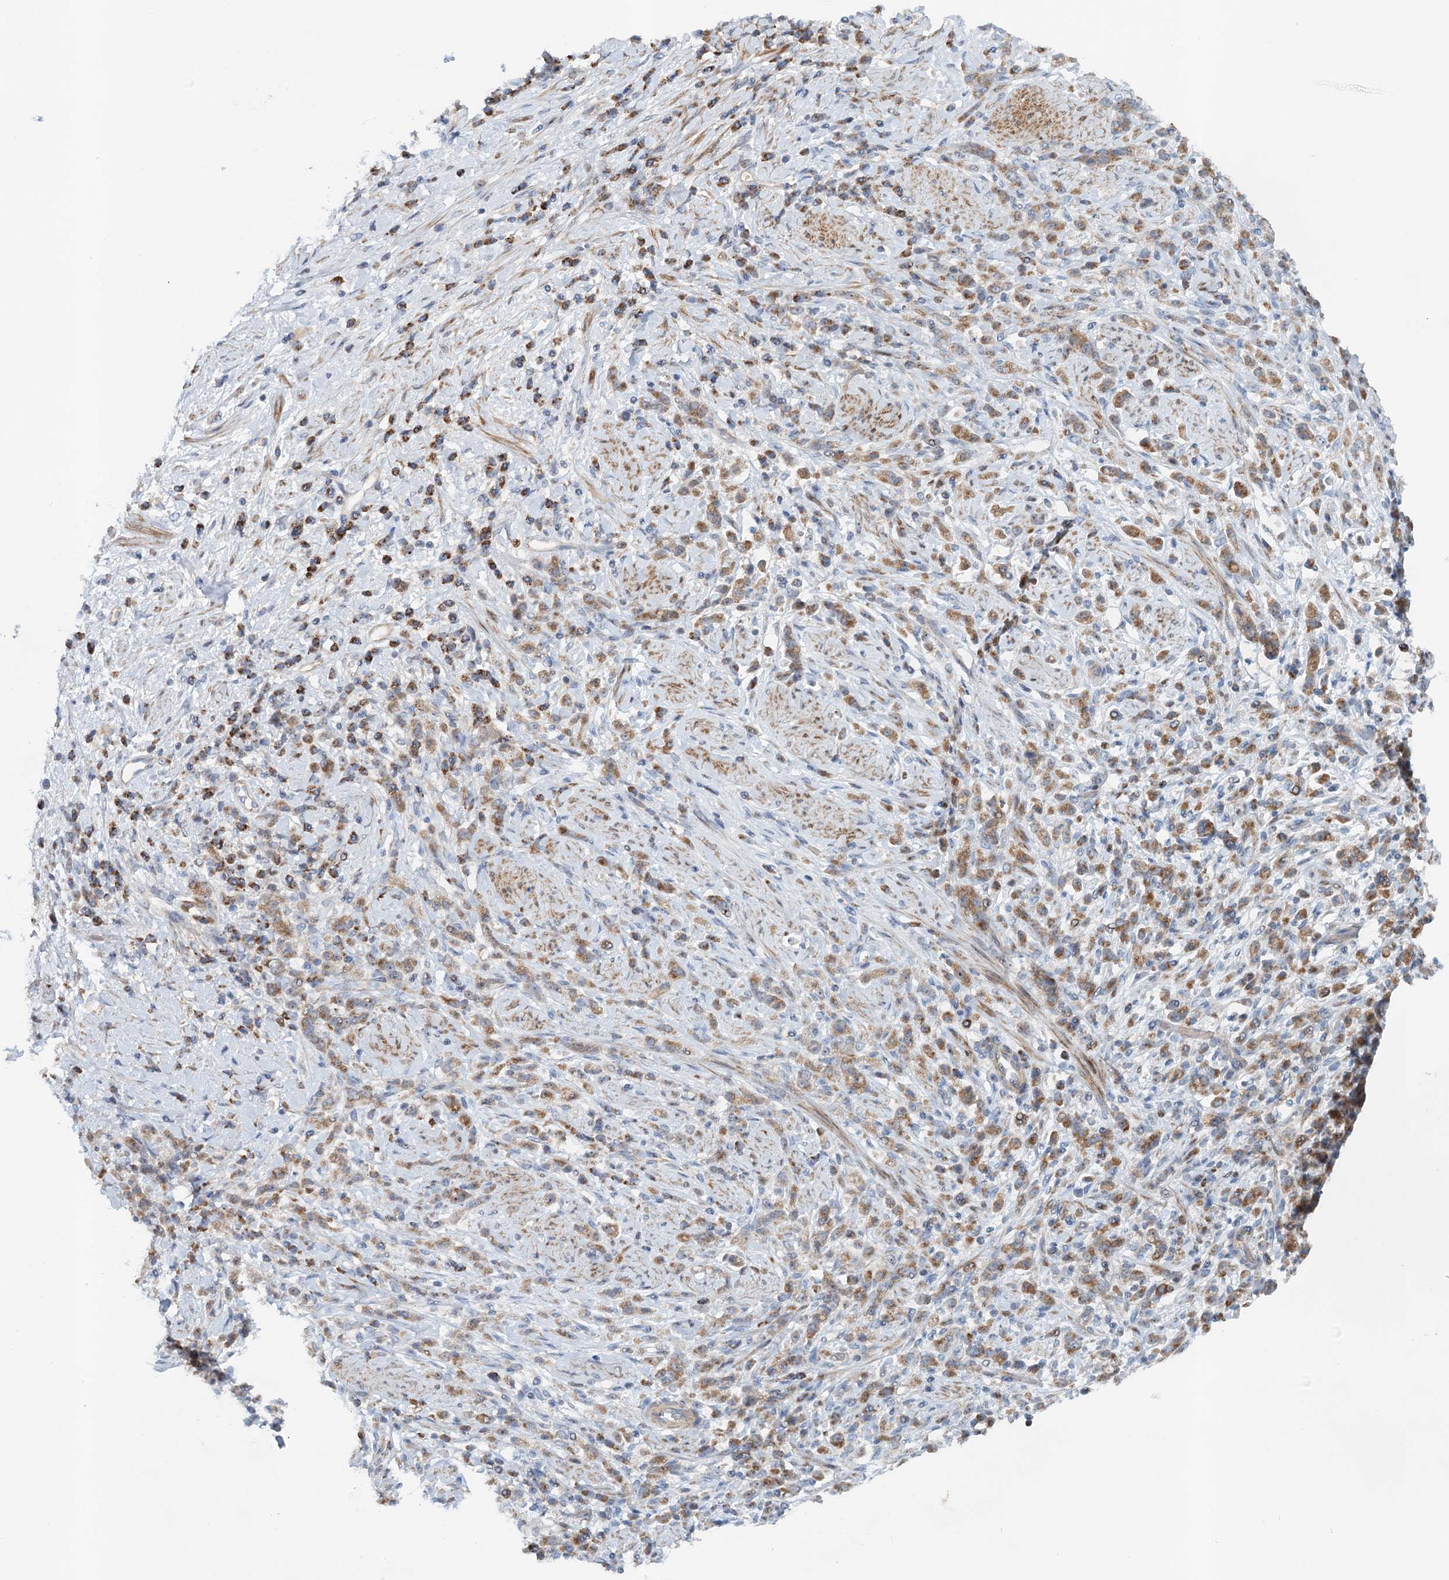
{"staining": {"intensity": "moderate", "quantity": ">75%", "location": "cytoplasmic/membranous"}, "tissue": "stomach cancer", "cell_type": "Tumor cells", "image_type": "cancer", "snomed": [{"axis": "morphology", "description": "Adenocarcinoma, NOS"}, {"axis": "topography", "description": "Stomach"}], "caption": "Immunohistochemistry of human stomach cancer (adenocarcinoma) reveals medium levels of moderate cytoplasmic/membranous positivity in about >75% of tumor cells.", "gene": "RBM43", "patient": {"sex": "female", "age": 60}}